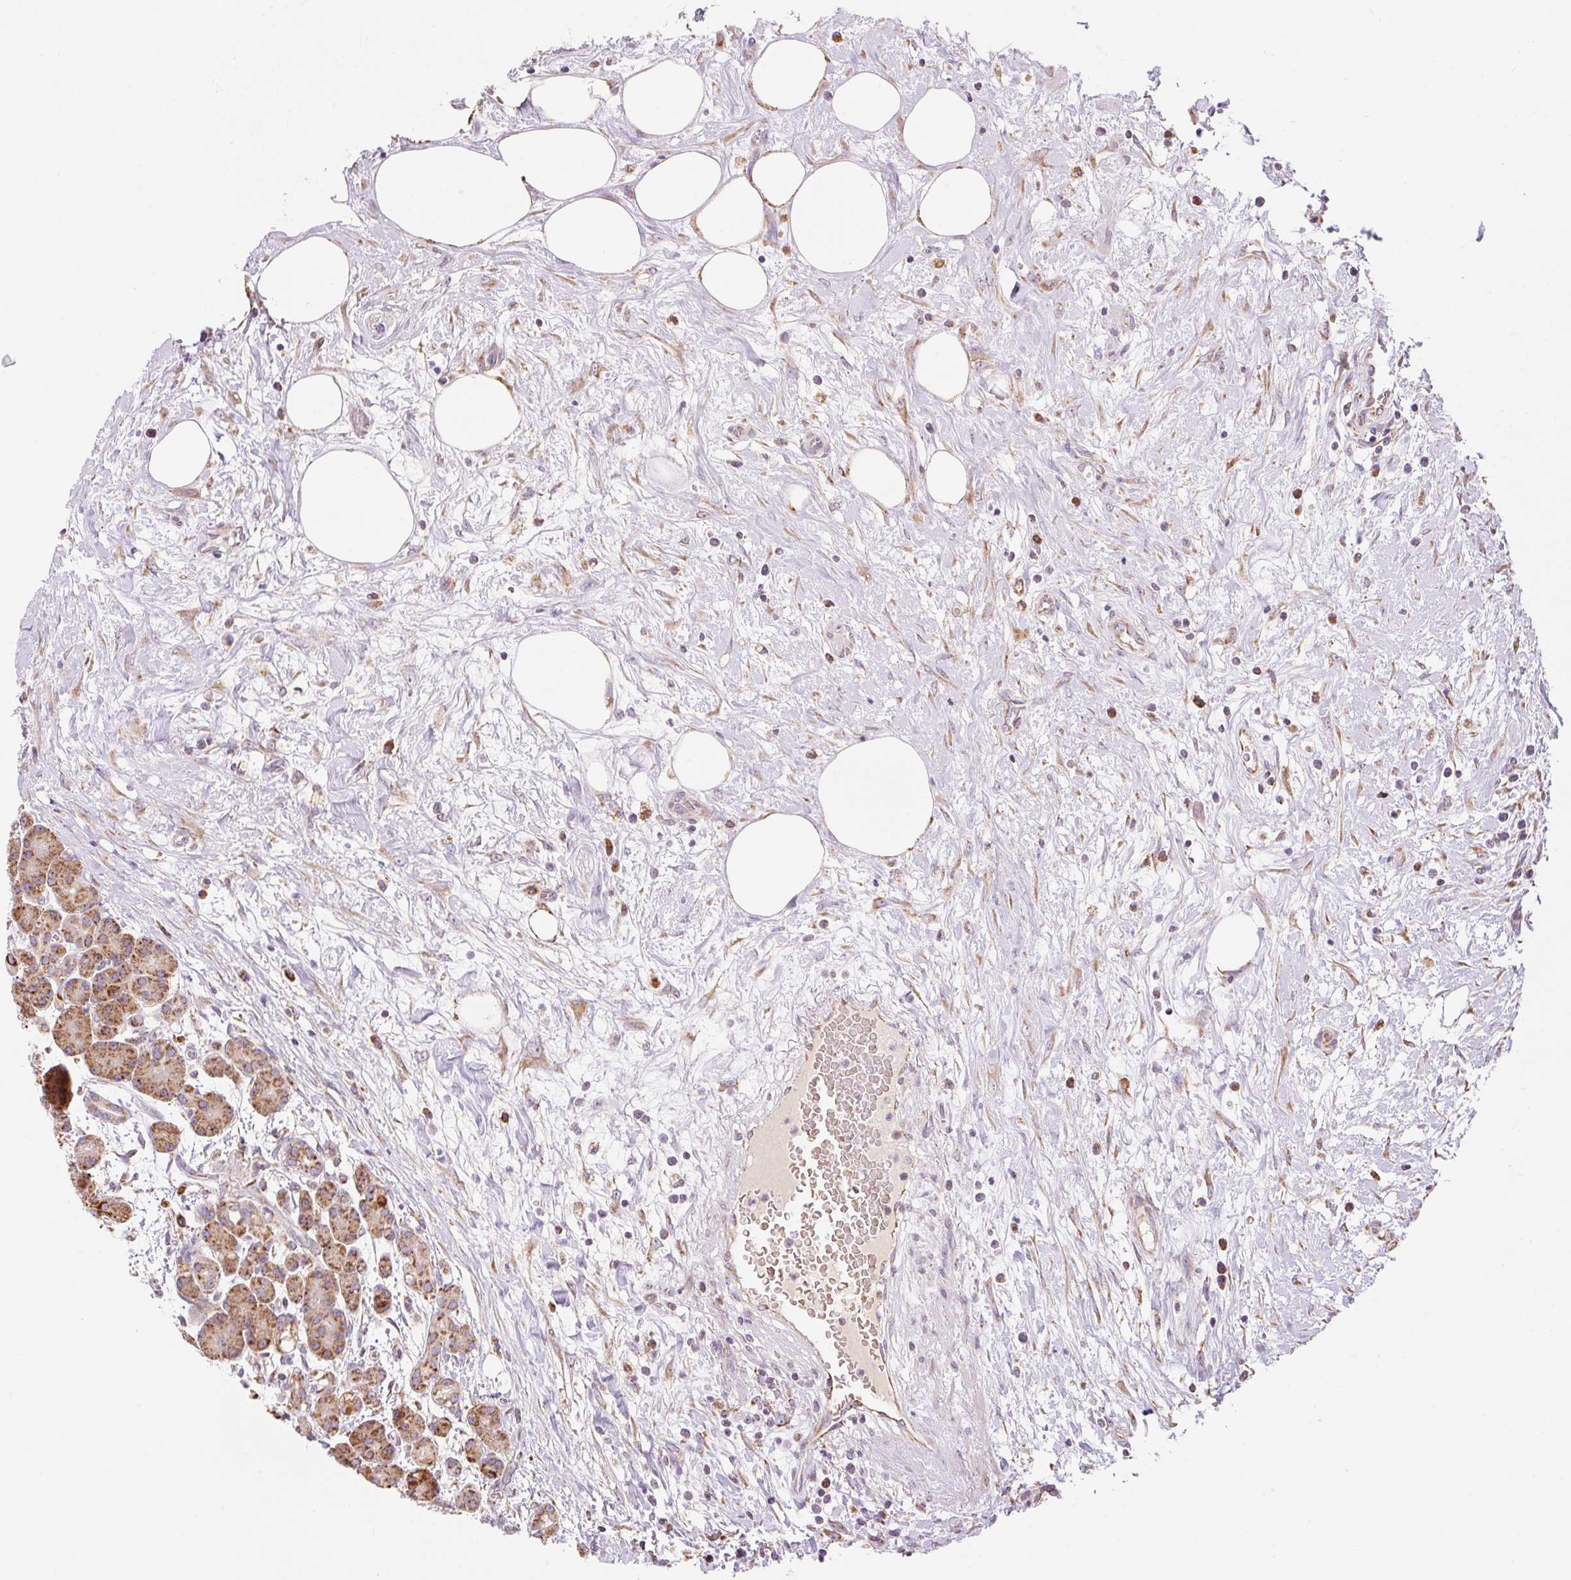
{"staining": {"intensity": "strong", "quantity": ">75%", "location": "cytoplasmic/membranous"}, "tissue": "pancreas", "cell_type": "Exocrine glandular cells", "image_type": "normal", "snomed": [{"axis": "morphology", "description": "Normal tissue, NOS"}, {"axis": "topography", "description": "Pancreas"}], "caption": "Immunohistochemistry (IHC) staining of benign pancreas, which shows high levels of strong cytoplasmic/membranous positivity in approximately >75% of exocrine glandular cells indicating strong cytoplasmic/membranous protein positivity. The staining was performed using DAB (brown) for protein detection and nuclei were counterstained in hematoxylin (blue).", "gene": "GOSR2", "patient": {"sex": "male", "age": 63}}